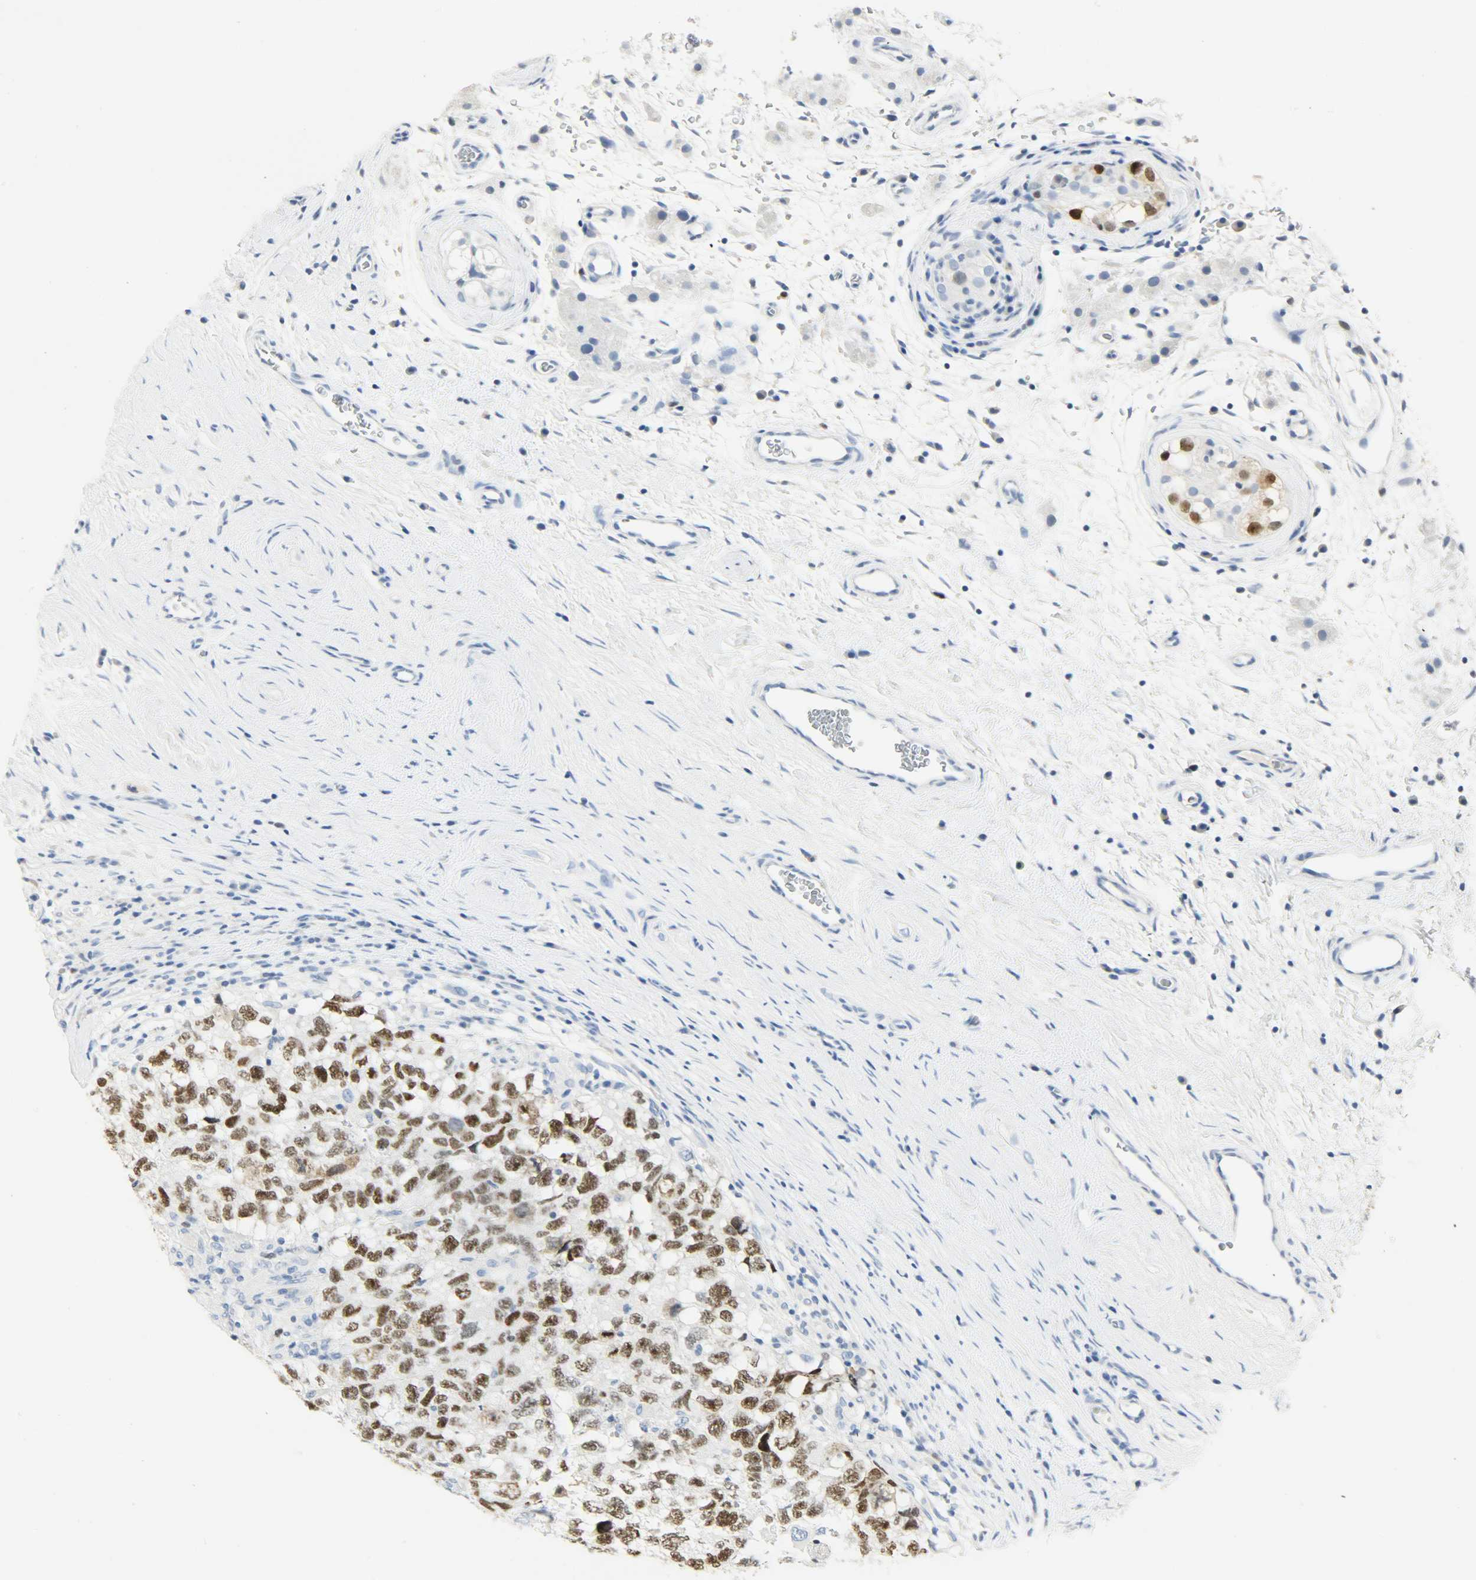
{"staining": {"intensity": "moderate", "quantity": "25%-75%", "location": "nuclear"}, "tissue": "testis cancer", "cell_type": "Tumor cells", "image_type": "cancer", "snomed": [{"axis": "morphology", "description": "Carcinoma, Embryonal, NOS"}, {"axis": "topography", "description": "Testis"}], "caption": "Immunohistochemical staining of human testis cancer (embryonal carcinoma) demonstrates moderate nuclear protein expression in approximately 25%-75% of tumor cells.", "gene": "HELLS", "patient": {"sex": "male", "age": 21}}